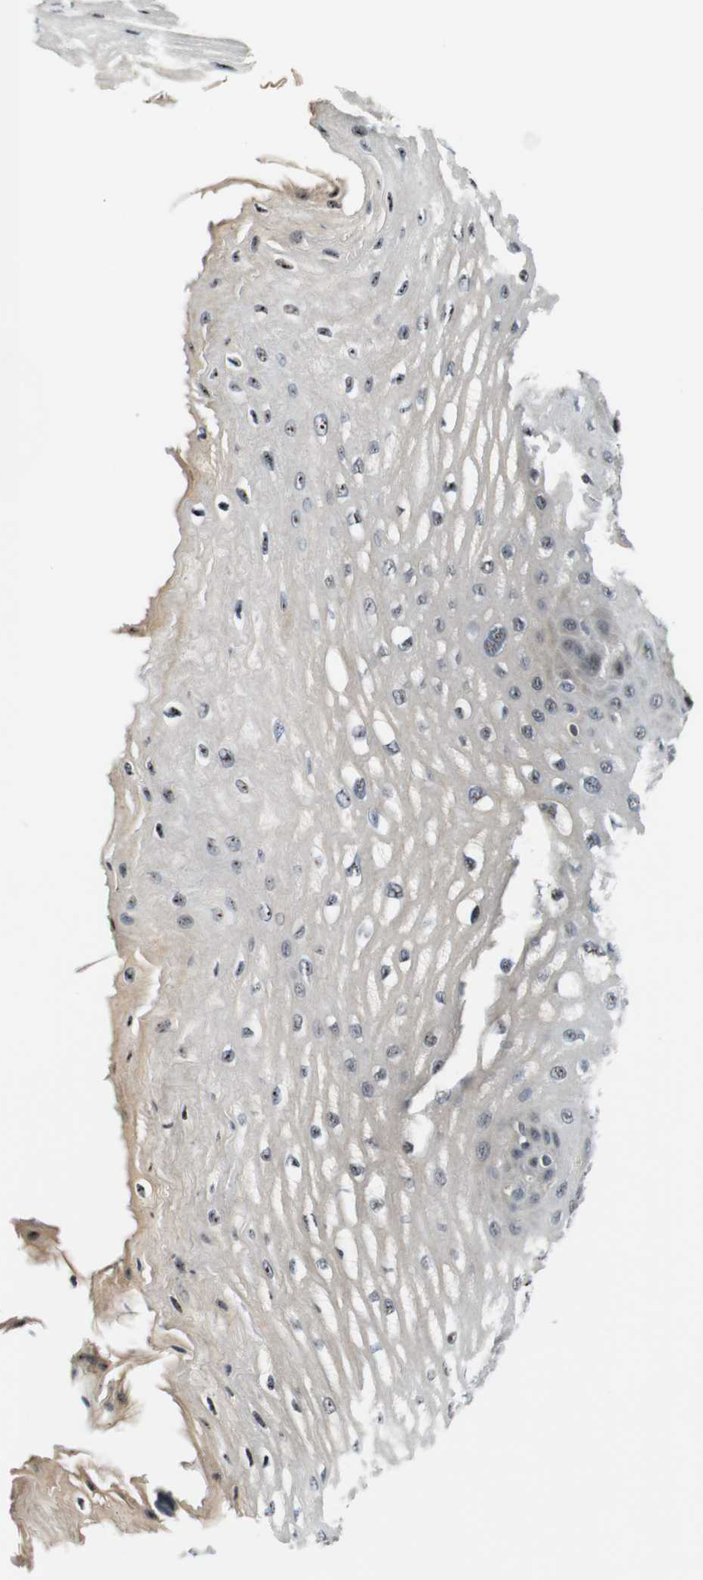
{"staining": {"intensity": "weak", "quantity": "<25%", "location": "cytoplasmic/membranous,nuclear"}, "tissue": "esophagus", "cell_type": "Squamous epithelial cells", "image_type": "normal", "snomed": [{"axis": "morphology", "description": "Normal tissue, NOS"}, {"axis": "topography", "description": "Esophagus"}], "caption": "IHC histopathology image of benign esophagus: human esophagus stained with DAB demonstrates no significant protein staining in squamous epithelial cells.", "gene": "LXN", "patient": {"sex": "male", "age": 54}}